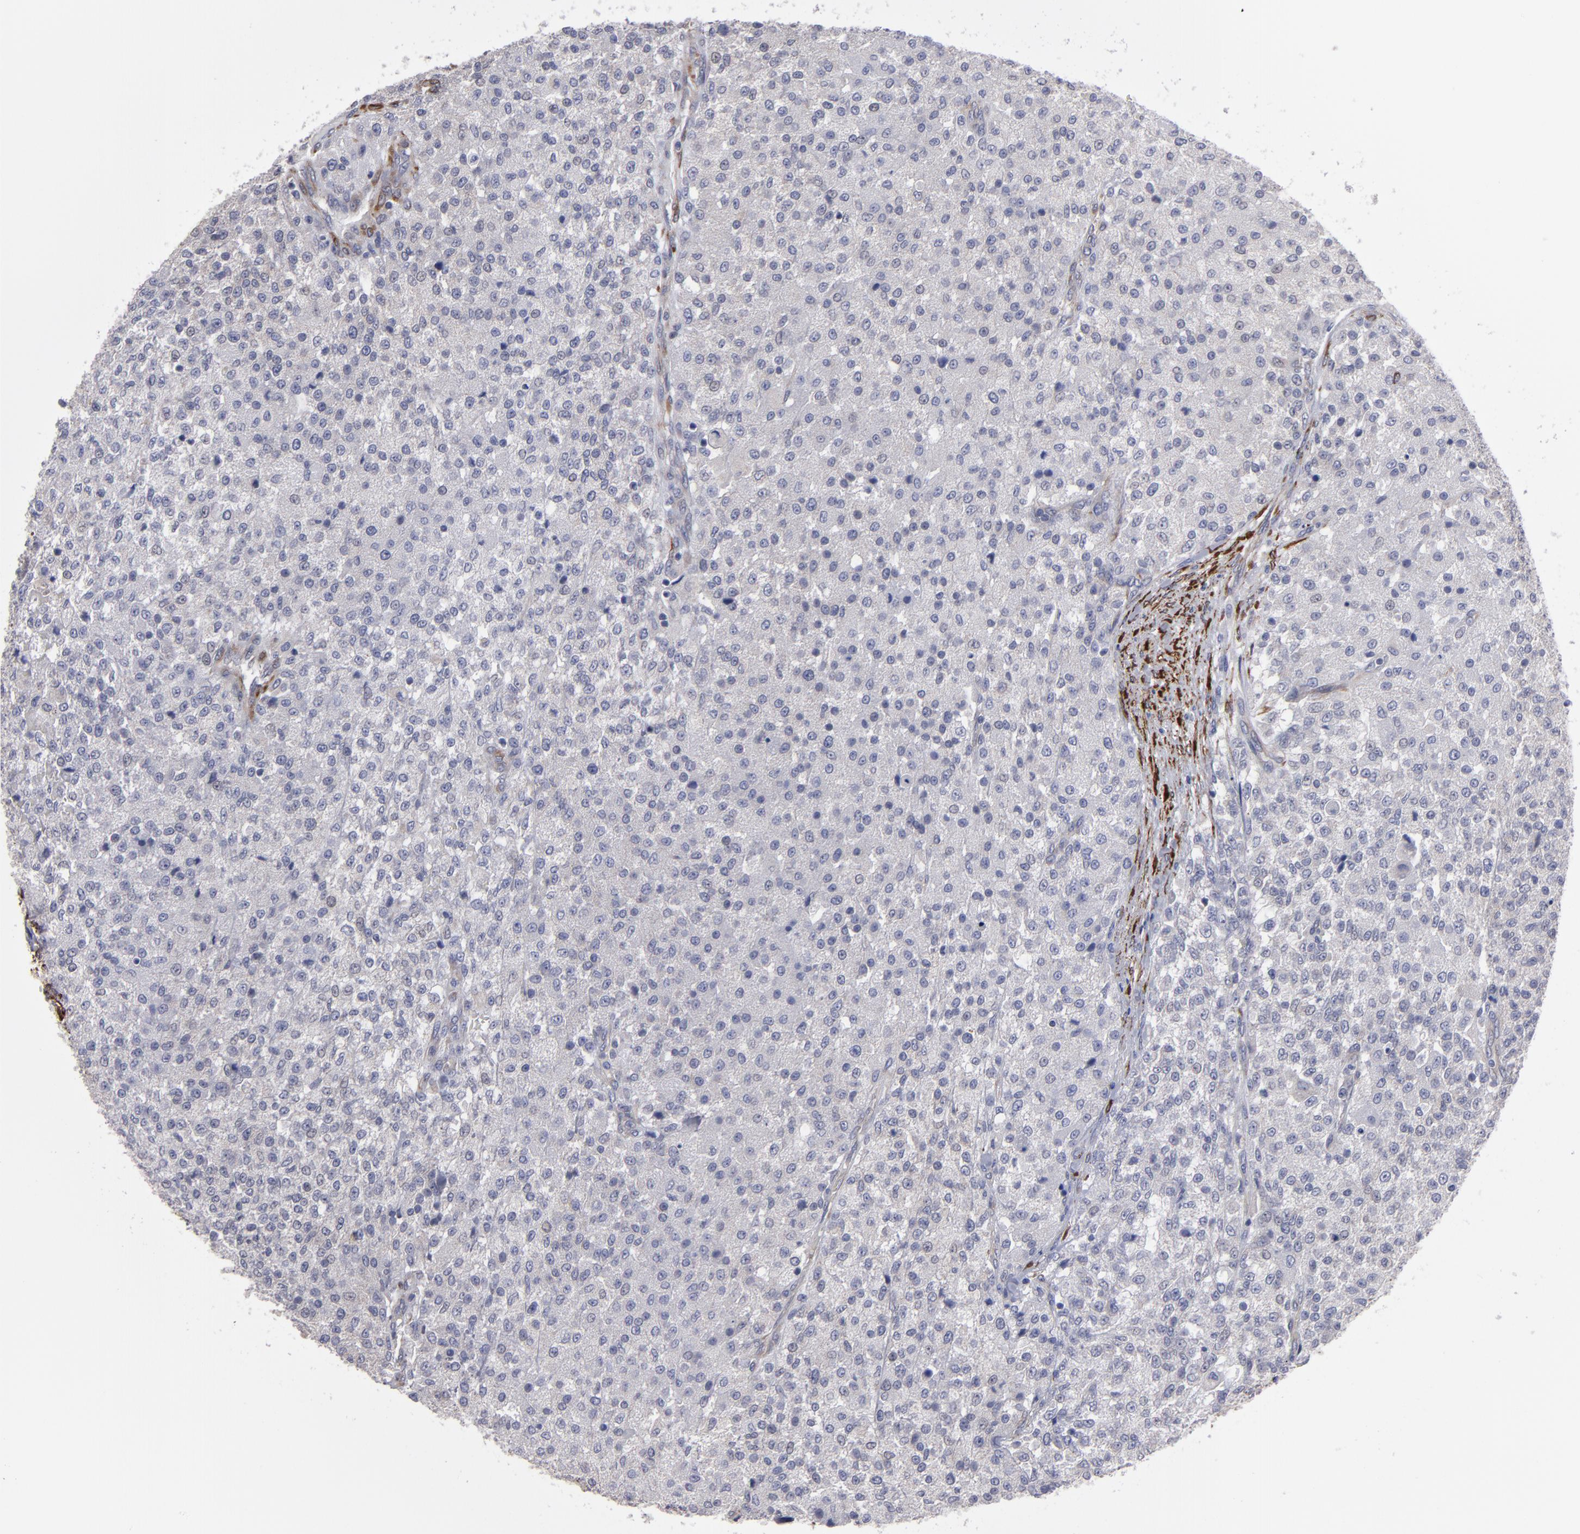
{"staining": {"intensity": "negative", "quantity": "none", "location": "none"}, "tissue": "testis cancer", "cell_type": "Tumor cells", "image_type": "cancer", "snomed": [{"axis": "morphology", "description": "Seminoma, NOS"}, {"axis": "topography", "description": "Testis"}], "caption": "This photomicrograph is of testis cancer stained with immunohistochemistry to label a protein in brown with the nuclei are counter-stained blue. There is no expression in tumor cells. Brightfield microscopy of IHC stained with DAB (brown) and hematoxylin (blue), captured at high magnification.", "gene": "SLMAP", "patient": {"sex": "male", "age": 59}}